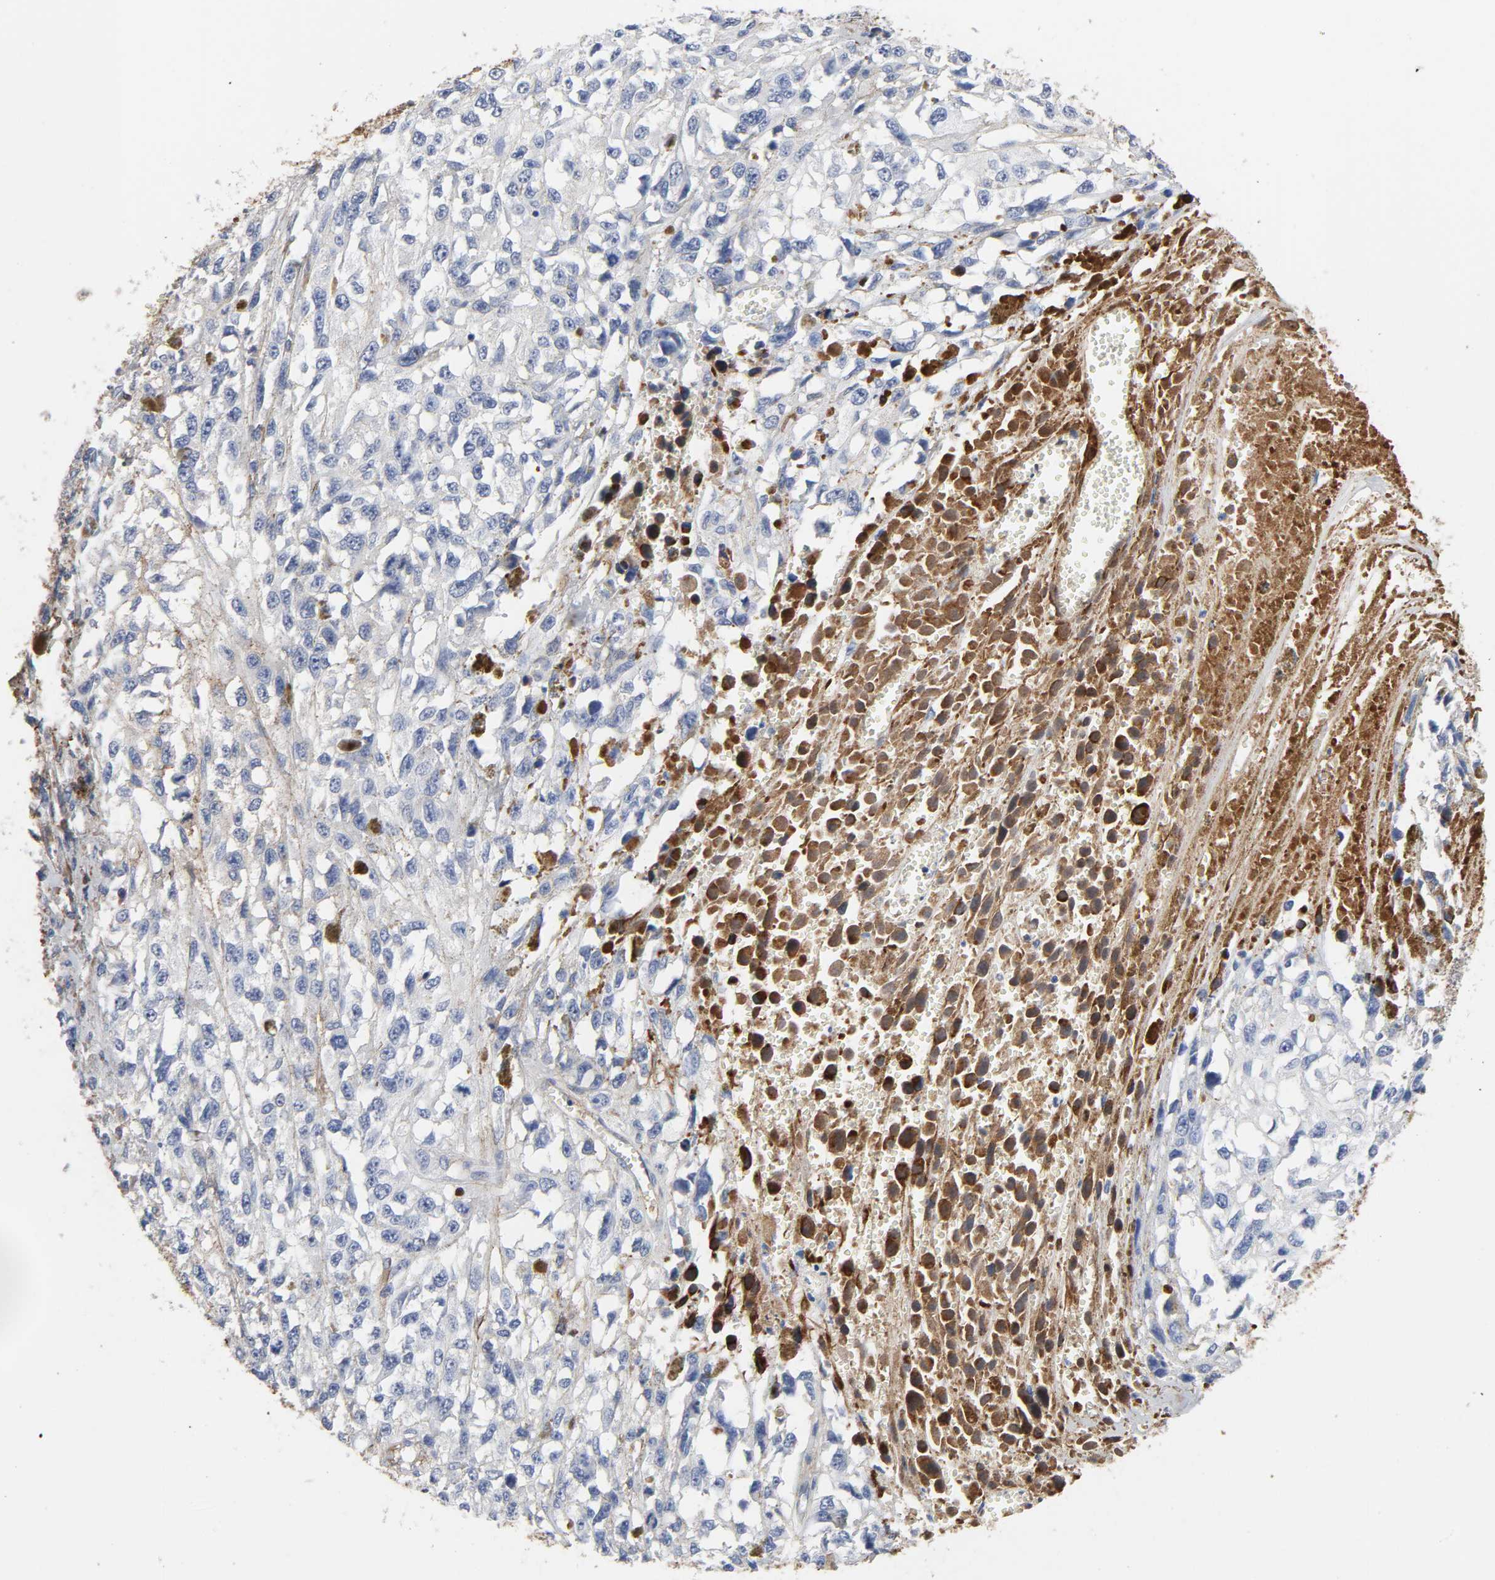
{"staining": {"intensity": "negative", "quantity": "none", "location": "none"}, "tissue": "melanoma", "cell_type": "Tumor cells", "image_type": "cancer", "snomed": [{"axis": "morphology", "description": "Malignant melanoma, Metastatic site"}, {"axis": "topography", "description": "Lymph node"}], "caption": "There is no significant positivity in tumor cells of melanoma. (DAB (3,3'-diaminobenzidine) IHC with hematoxylin counter stain).", "gene": "FBLN1", "patient": {"sex": "male", "age": 59}}